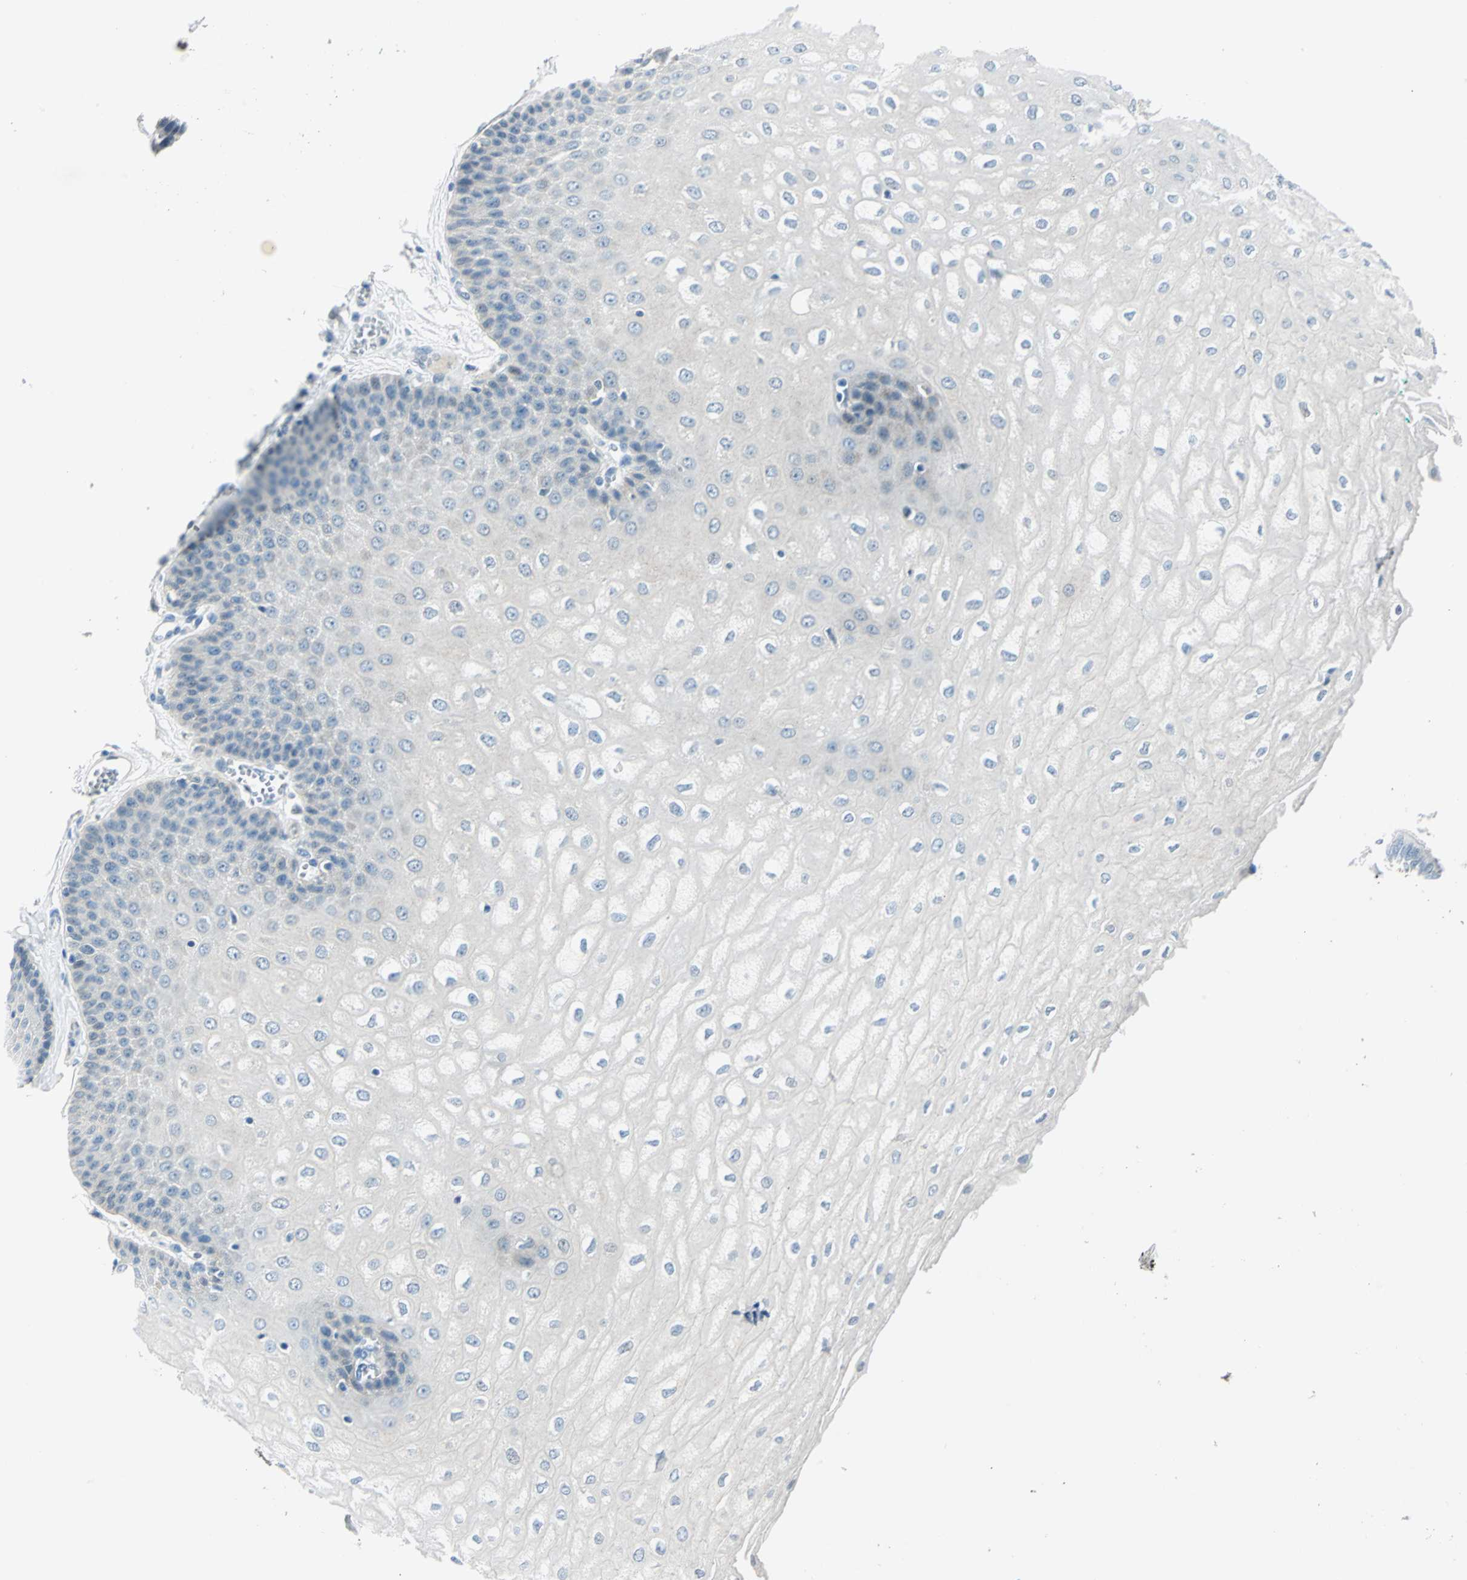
{"staining": {"intensity": "weak", "quantity": "<25%", "location": "cytoplasmic/membranous"}, "tissue": "esophagus", "cell_type": "Squamous epithelial cells", "image_type": "normal", "snomed": [{"axis": "morphology", "description": "Normal tissue, NOS"}, {"axis": "topography", "description": "Esophagus"}], "caption": "A photomicrograph of human esophagus is negative for staining in squamous epithelial cells. (DAB IHC visualized using brightfield microscopy, high magnification).", "gene": "AKR1A1", "patient": {"sex": "male", "age": 60}}